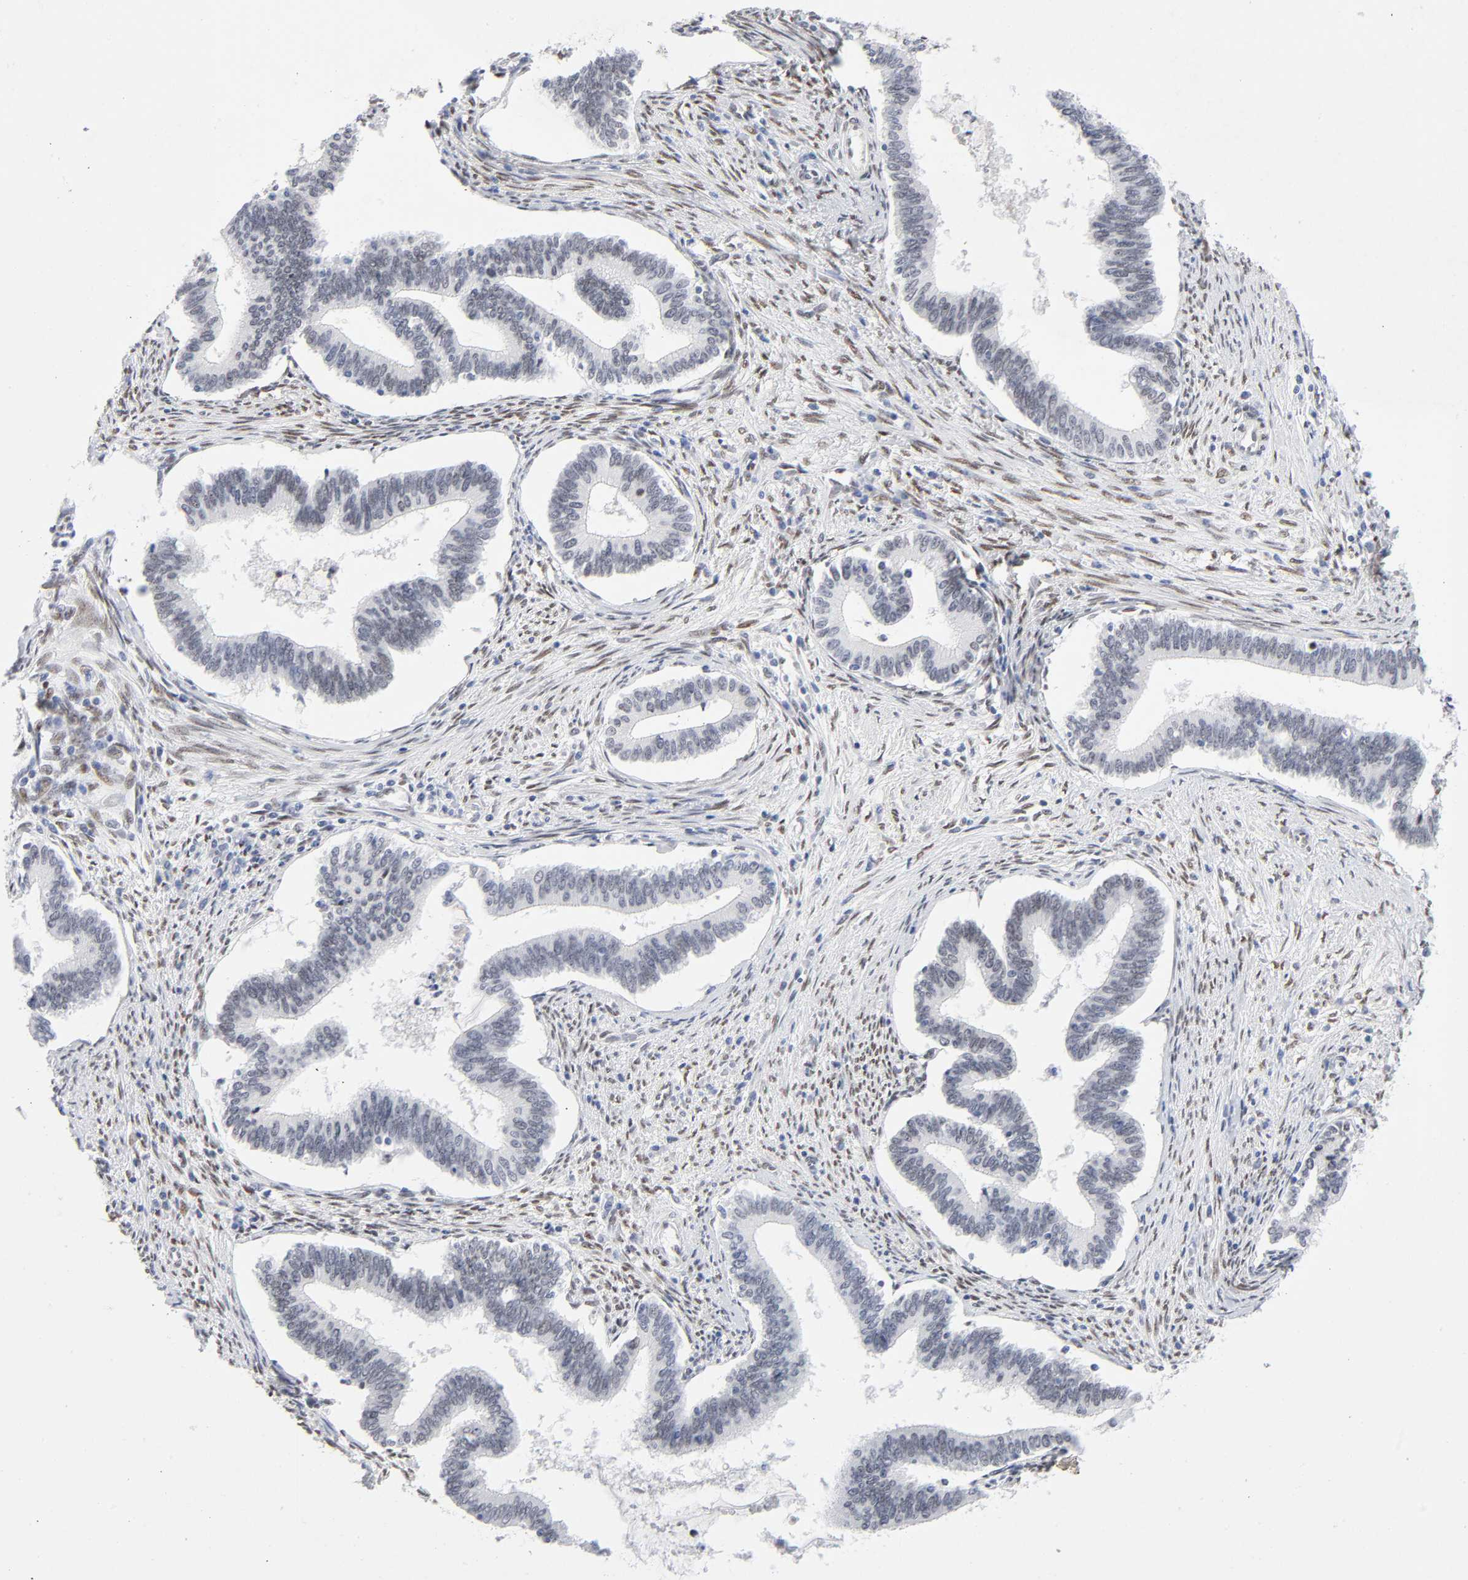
{"staining": {"intensity": "negative", "quantity": "none", "location": "none"}, "tissue": "cervical cancer", "cell_type": "Tumor cells", "image_type": "cancer", "snomed": [{"axis": "morphology", "description": "Adenocarcinoma, NOS"}, {"axis": "topography", "description": "Cervix"}], "caption": "Immunohistochemistry (IHC) micrograph of cervical cancer stained for a protein (brown), which displays no positivity in tumor cells. Nuclei are stained in blue.", "gene": "NFIC", "patient": {"sex": "female", "age": 36}}